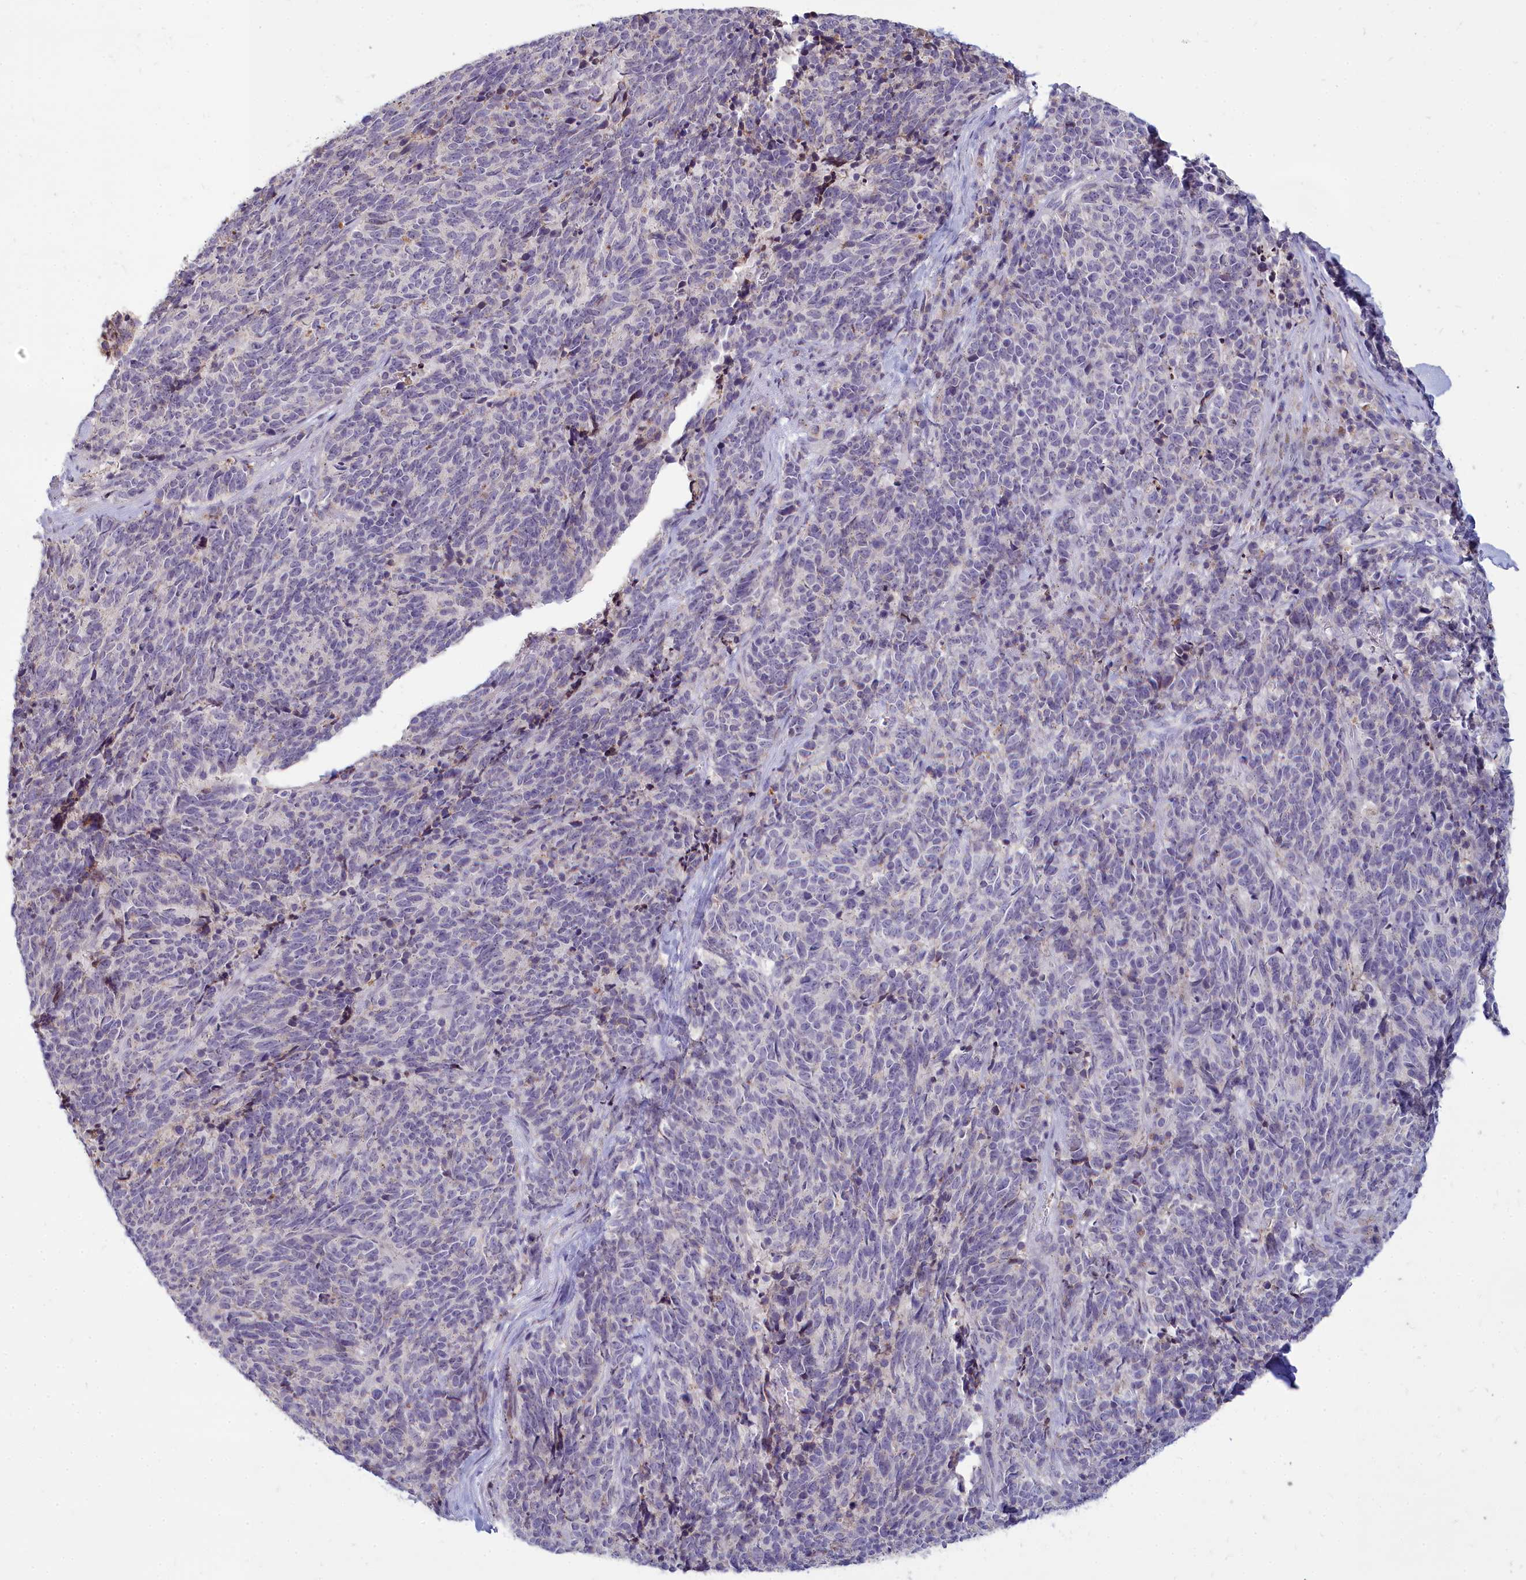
{"staining": {"intensity": "negative", "quantity": "none", "location": "none"}, "tissue": "cervical cancer", "cell_type": "Tumor cells", "image_type": "cancer", "snomed": [{"axis": "morphology", "description": "Squamous cell carcinoma, NOS"}, {"axis": "topography", "description": "Cervix"}], "caption": "Tumor cells are negative for brown protein staining in cervical cancer (squamous cell carcinoma).", "gene": "NOXA1", "patient": {"sex": "female", "age": 29}}